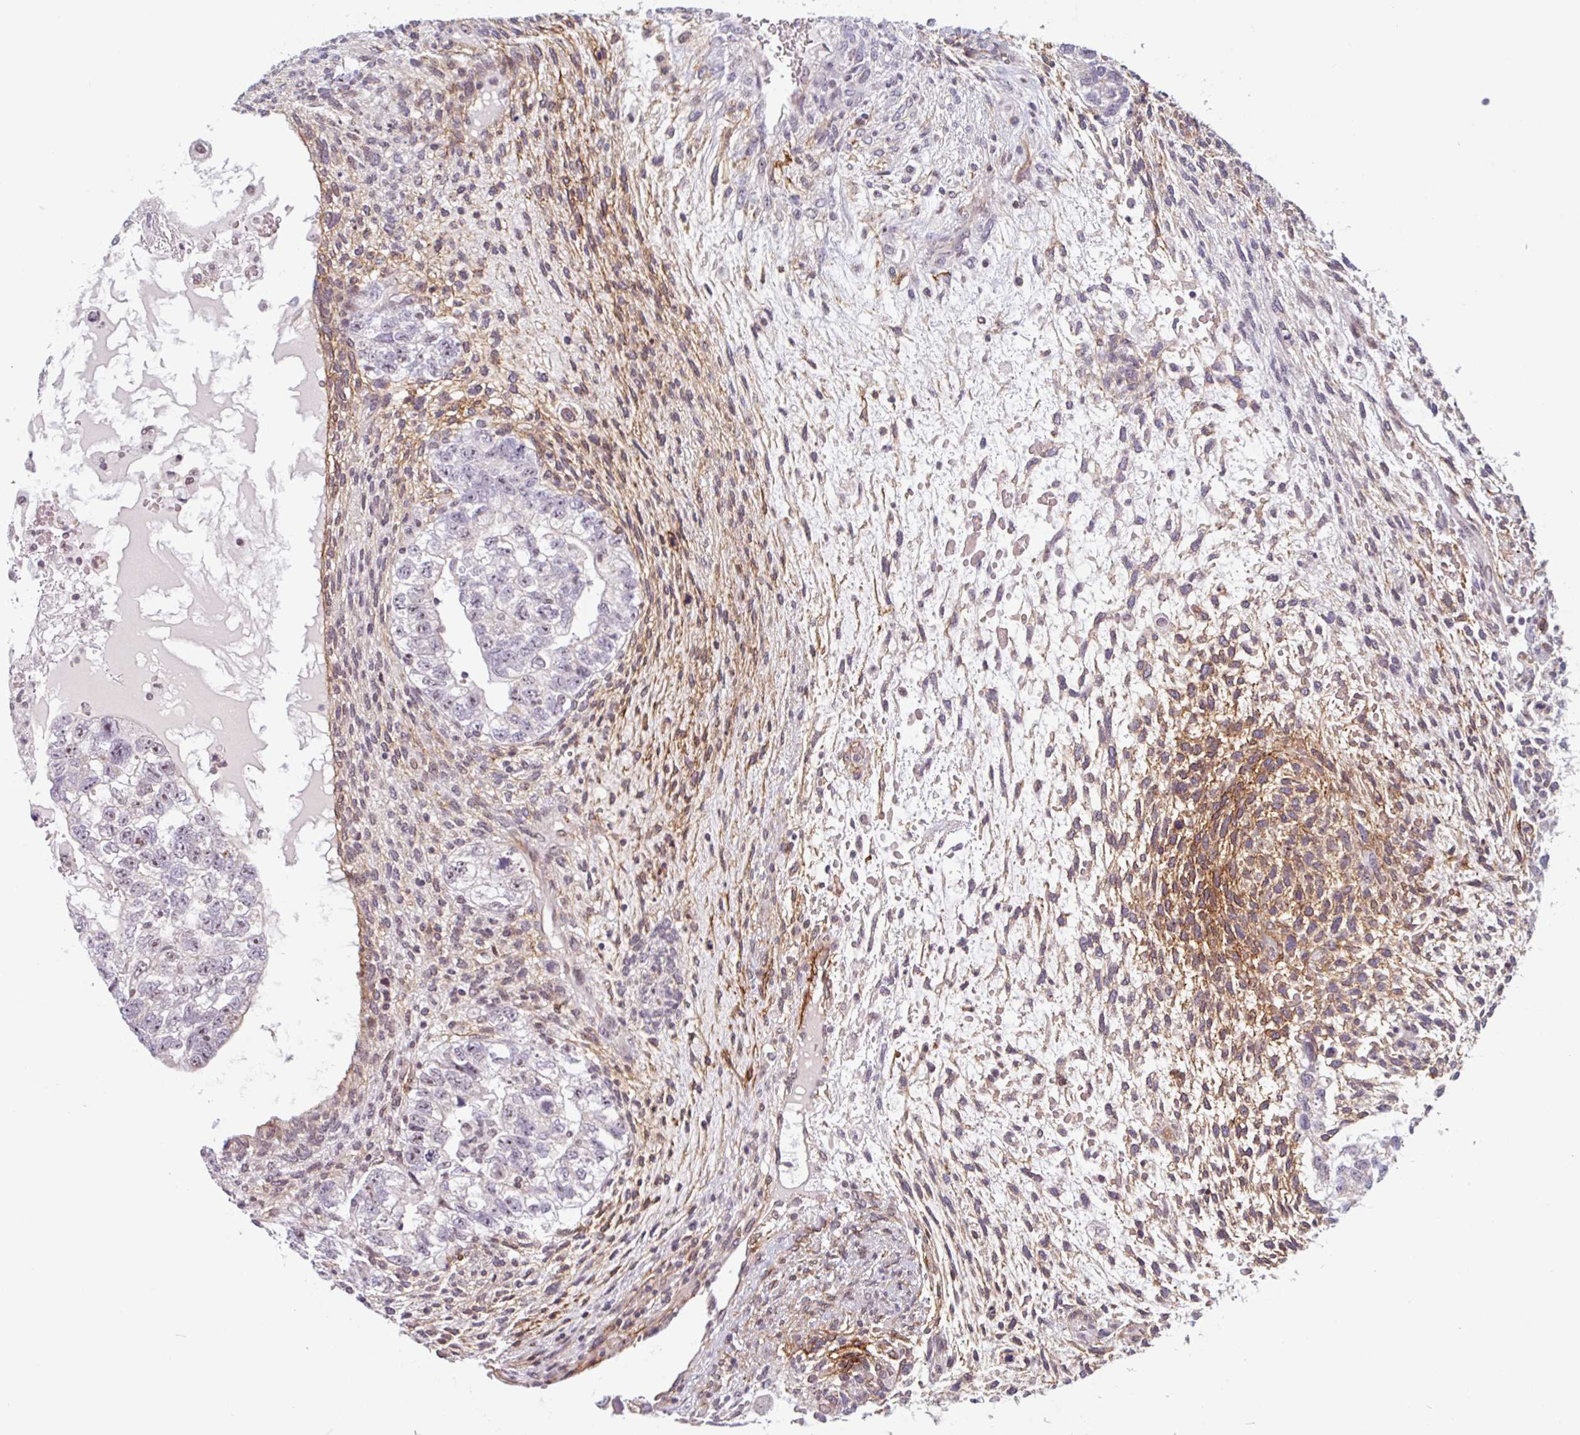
{"staining": {"intensity": "negative", "quantity": "none", "location": "none"}, "tissue": "testis cancer", "cell_type": "Tumor cells", "image_type": "cancer", "snomed": [{"axis": "morphology", "description": "Normal tissue, NOS"}, {"axis": "morphology", "description": "Carcinoma, Embryonal, NOS"}, {"axis": "topography", "description": "Testis"}], "caption": "The histopathology image shows no staining of tumor cells in testis embryonal carcinoma.", "gene": "TMEM119", "patient": {"sex": "male", "age": 36}}